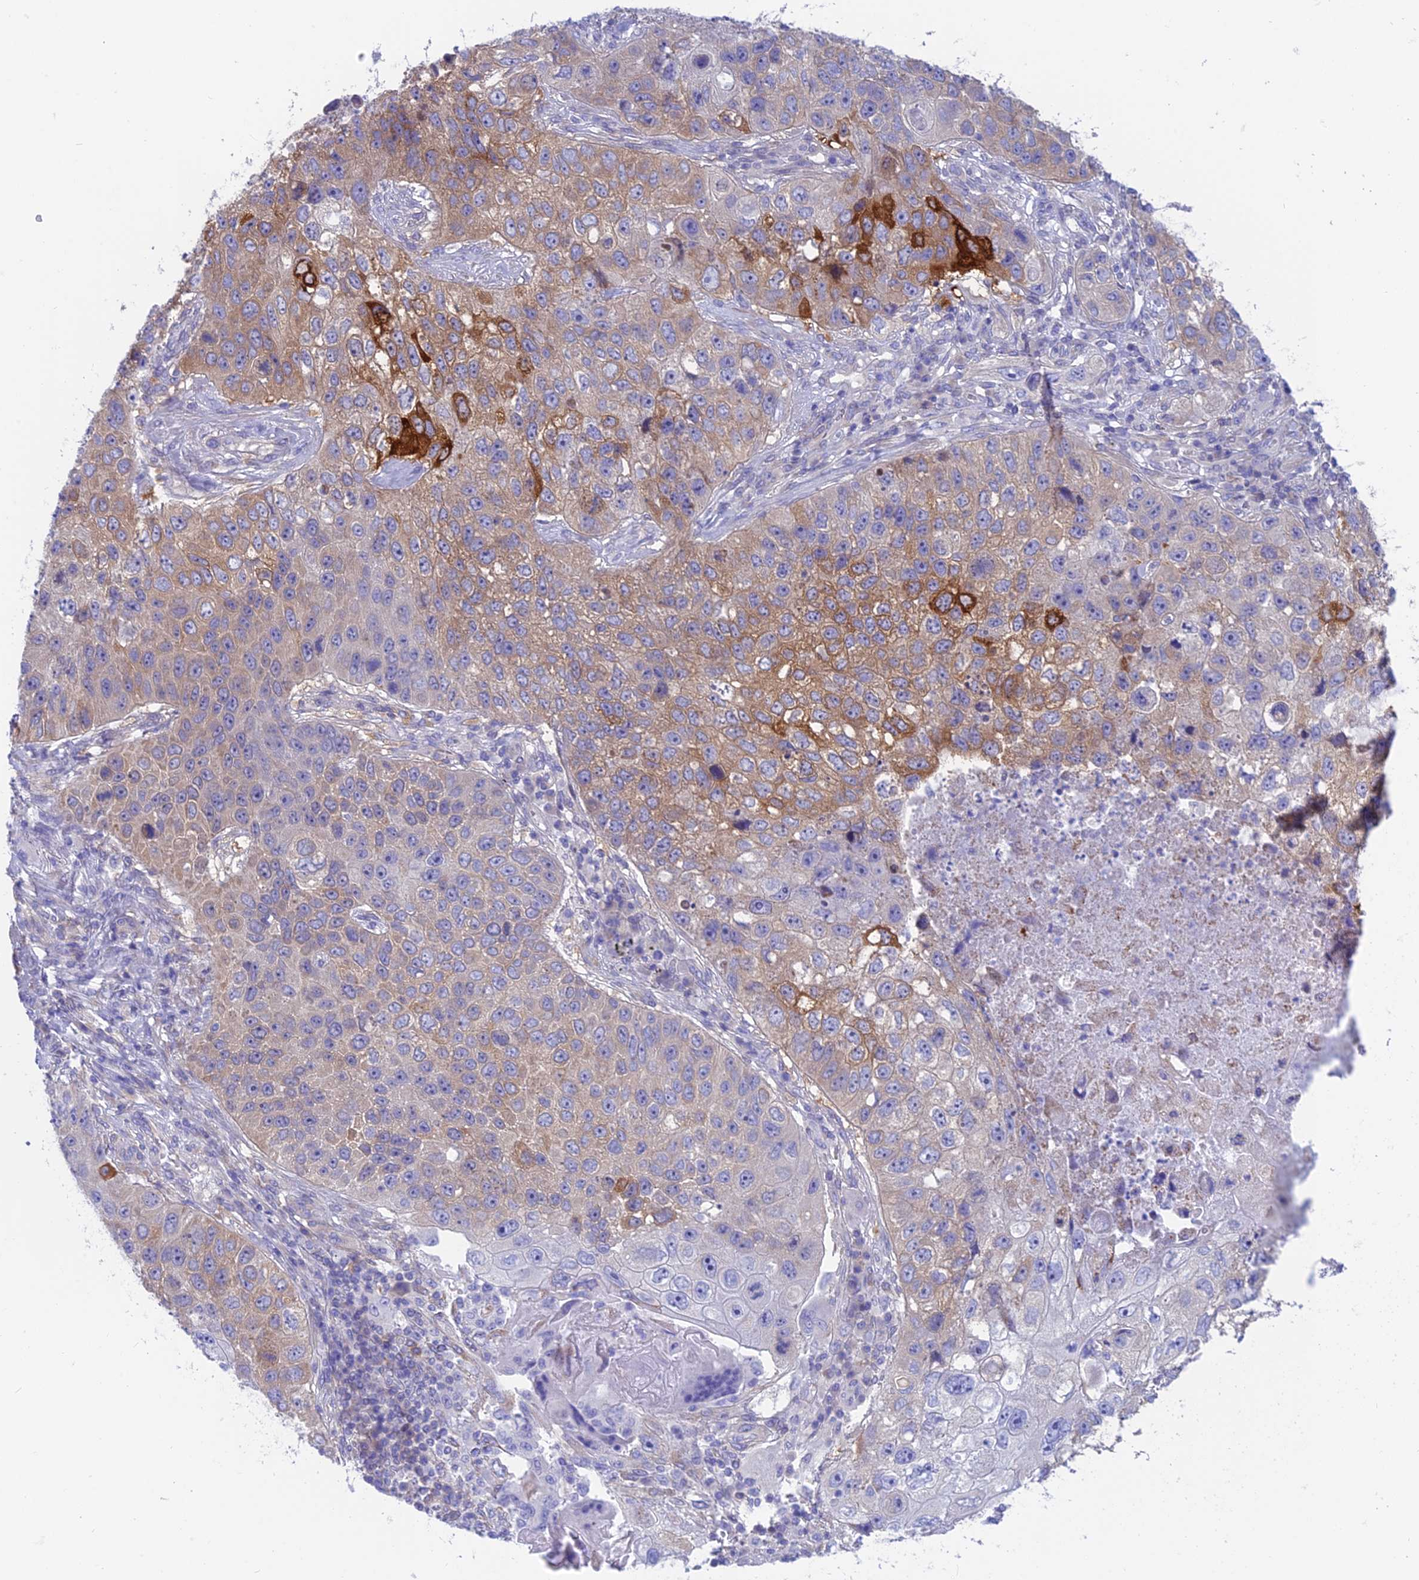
{"staining": {"intensity": "strong", "quantity": "<25%", "location": "cytoplasmic/membranous"}, "tissue": "lung cancer", "cell_type": "Tumor cells", "image_type": "cancer", "snomed": [{"axis": "morphology", "description": "Squamous cell carcinoma, NOS"}, {"axis": "topography", "description": "Lung"}], "caption": "This is a photomicrograph of immunohistochemistry staining of lung cancer, which shows strong staining in the cytoplasmic/membranous of tumor cells.", "gene": "LZTFL1", "patient": {"sex": "male", "age": 61}}